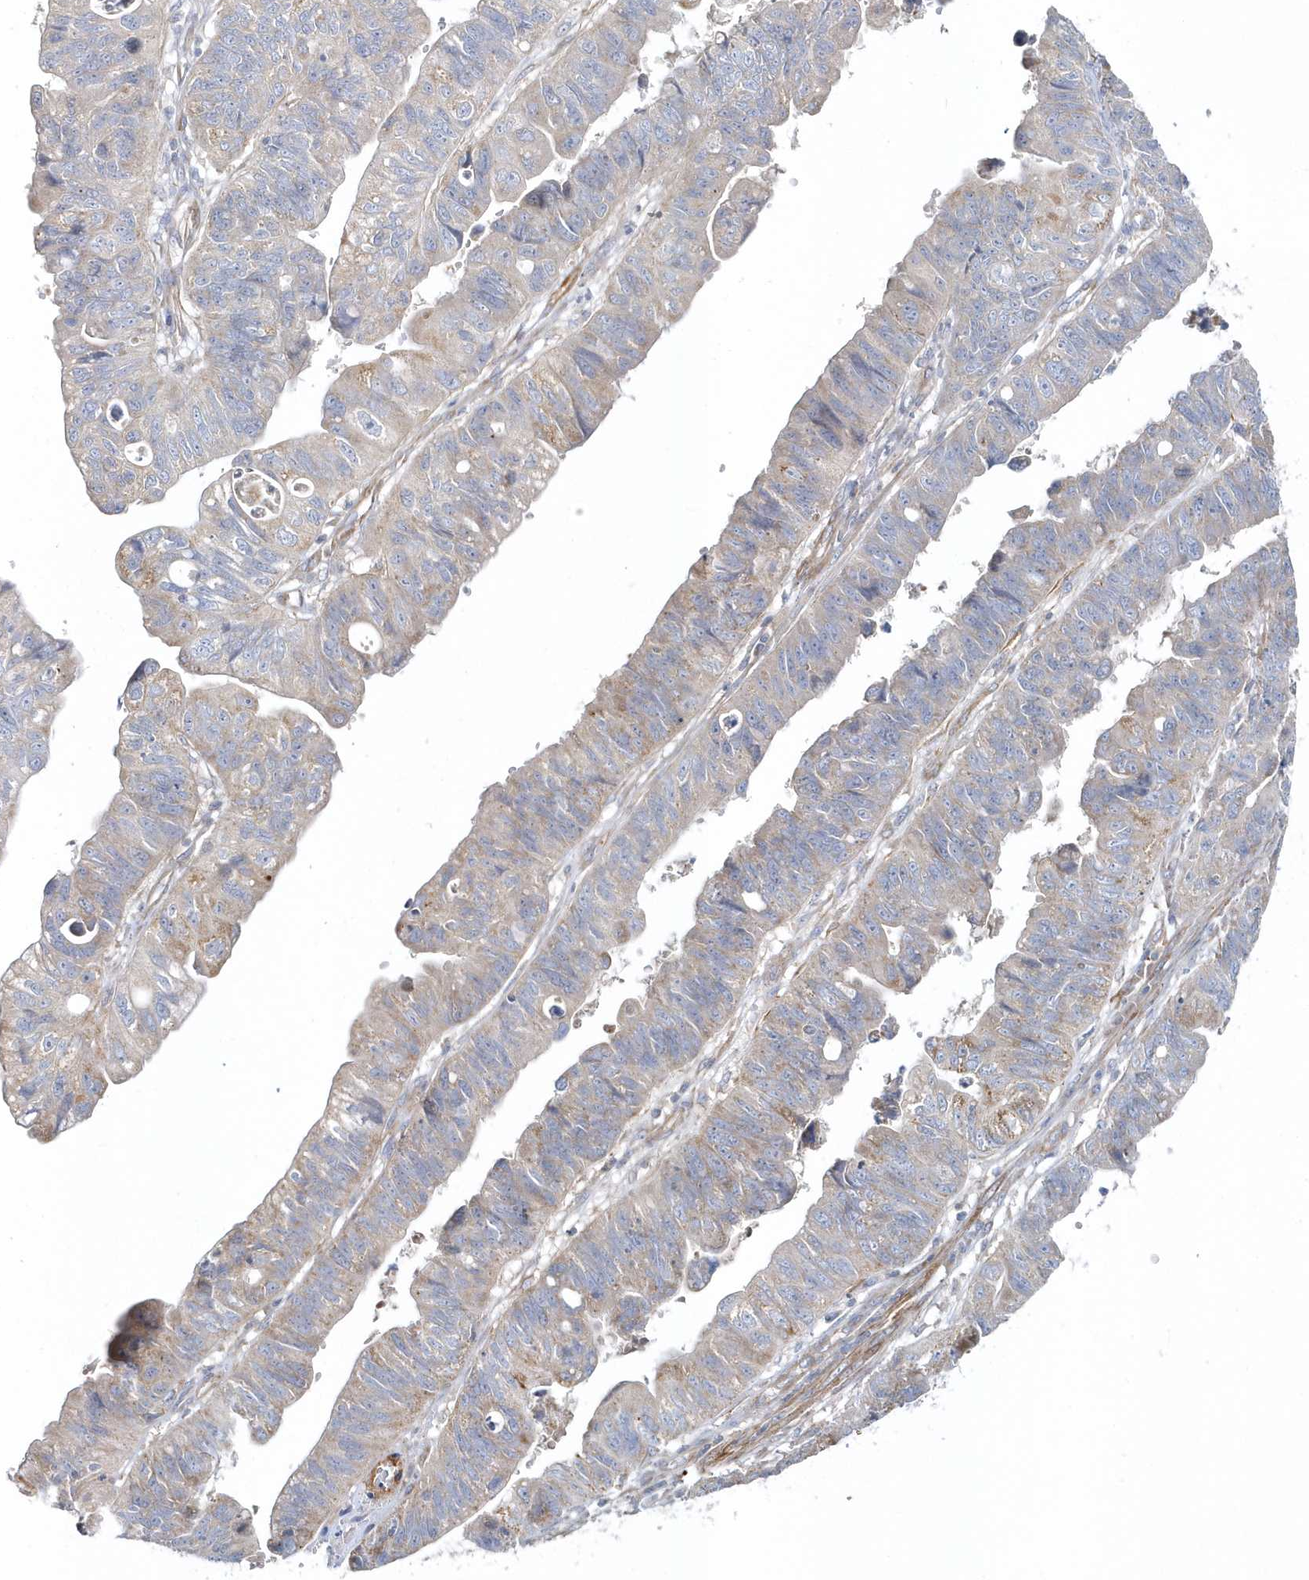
{"staining": {"intensity": "moderate", "quantity": "<25%", "location": "cytoplasmic/membranous"}, "tissue": "stomach cancer", "cell_type": "Tumor cells", "image_type": "cancer", "snomed": [{"axis": "morphology", "description": "Adenocarcinoma, NOS"}, {"axis": "topography", "description": "Stomach"}], "caption": "IHC micrograph of stomach cancer stained for a protein (brown), which displays low levels of moderate cytoplasmic/membranous expression in about <25% of tumor cells.", "gene": "LEXM", "patient": {"sex": "male", "age": 59}}